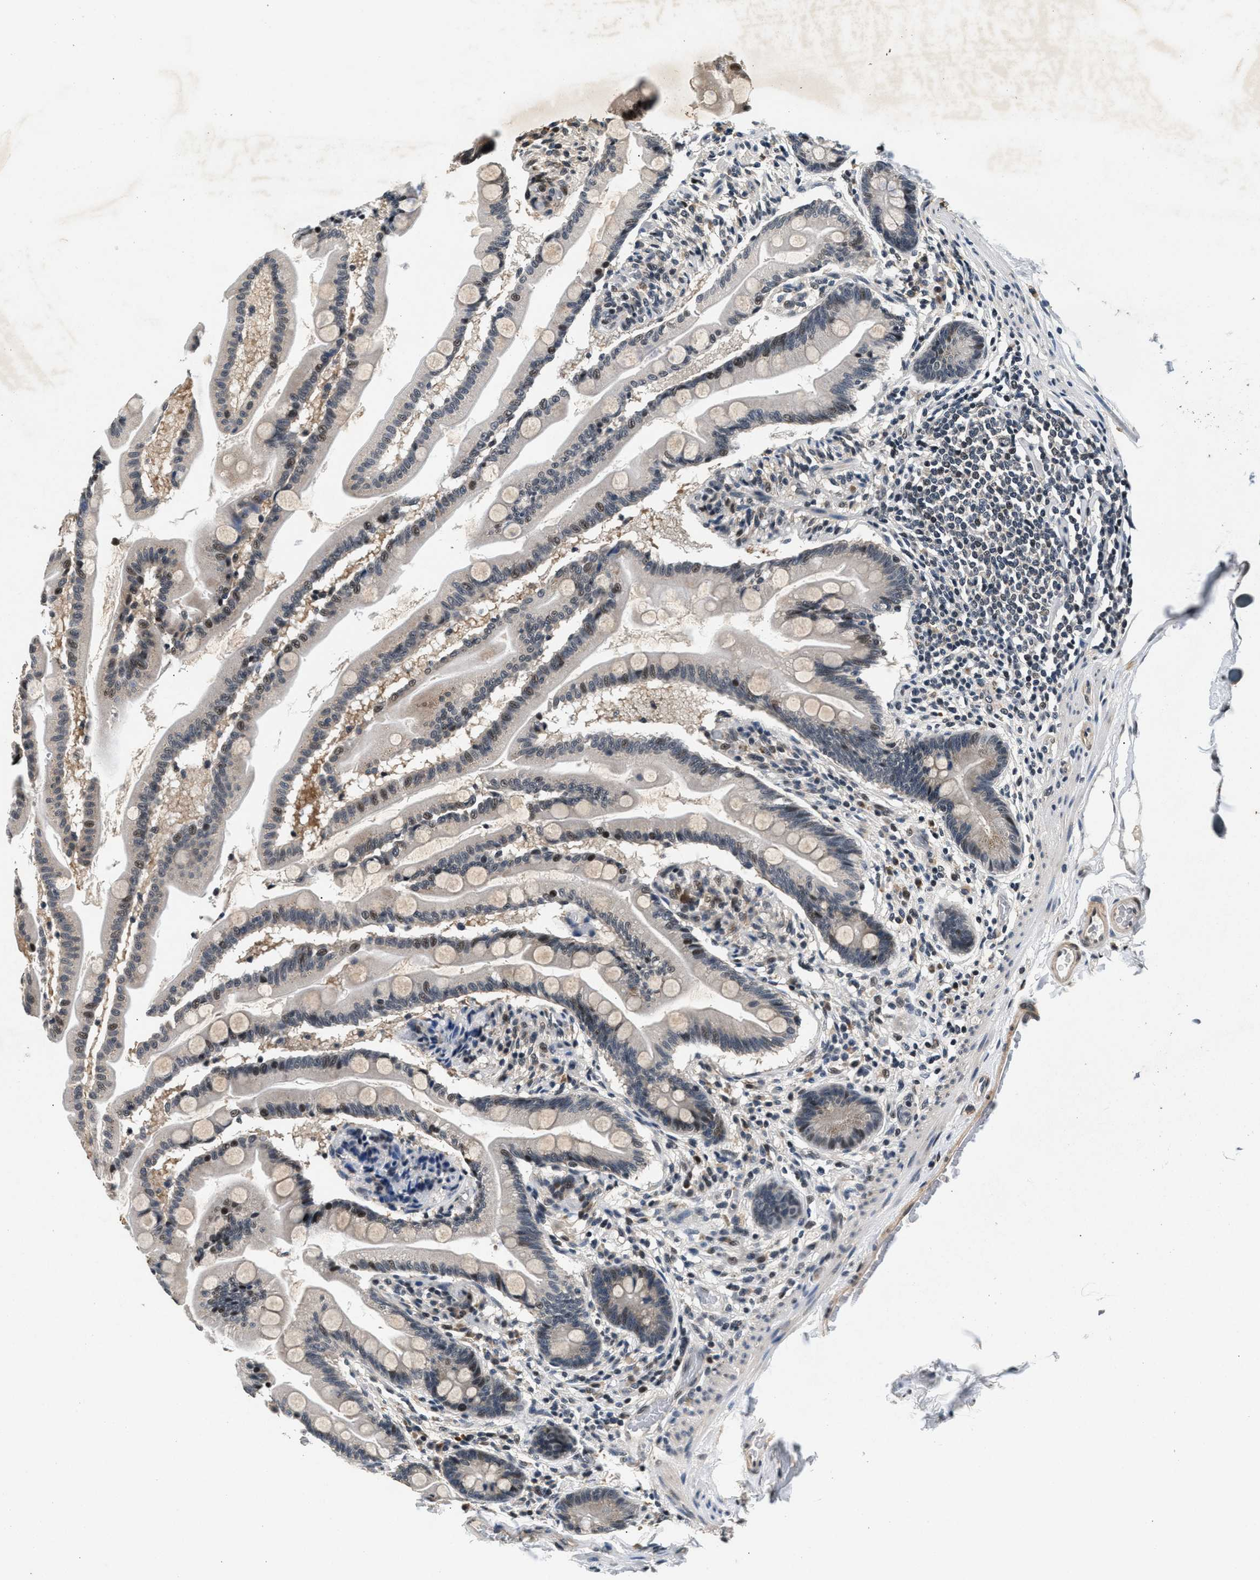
{"staining": {"intensity": "strong", "quantity": "<25%", "location": "cytoplasmic/membranous,nuclear"}, "tissue": "small intestine", "cell_type": "Glandular cells", "image_type": "normal", "snomed": [{"axis": "morphology", "description": "Normal tissue, NOS"}, {"axis": "topography", "description": "Small intestine"}], "caption": "A micrograph of small intestine stained for a protein exhibits strong cytoplasmic/membranous,nuclear brown staining in glandular cells. The protein of interest is stained brown, and the nuclei are stained in blue (DAB IHC with brightfield microscopy, high magnification).", "gene": "RBM33", "patient": {"sex": "female", "age": 56}}